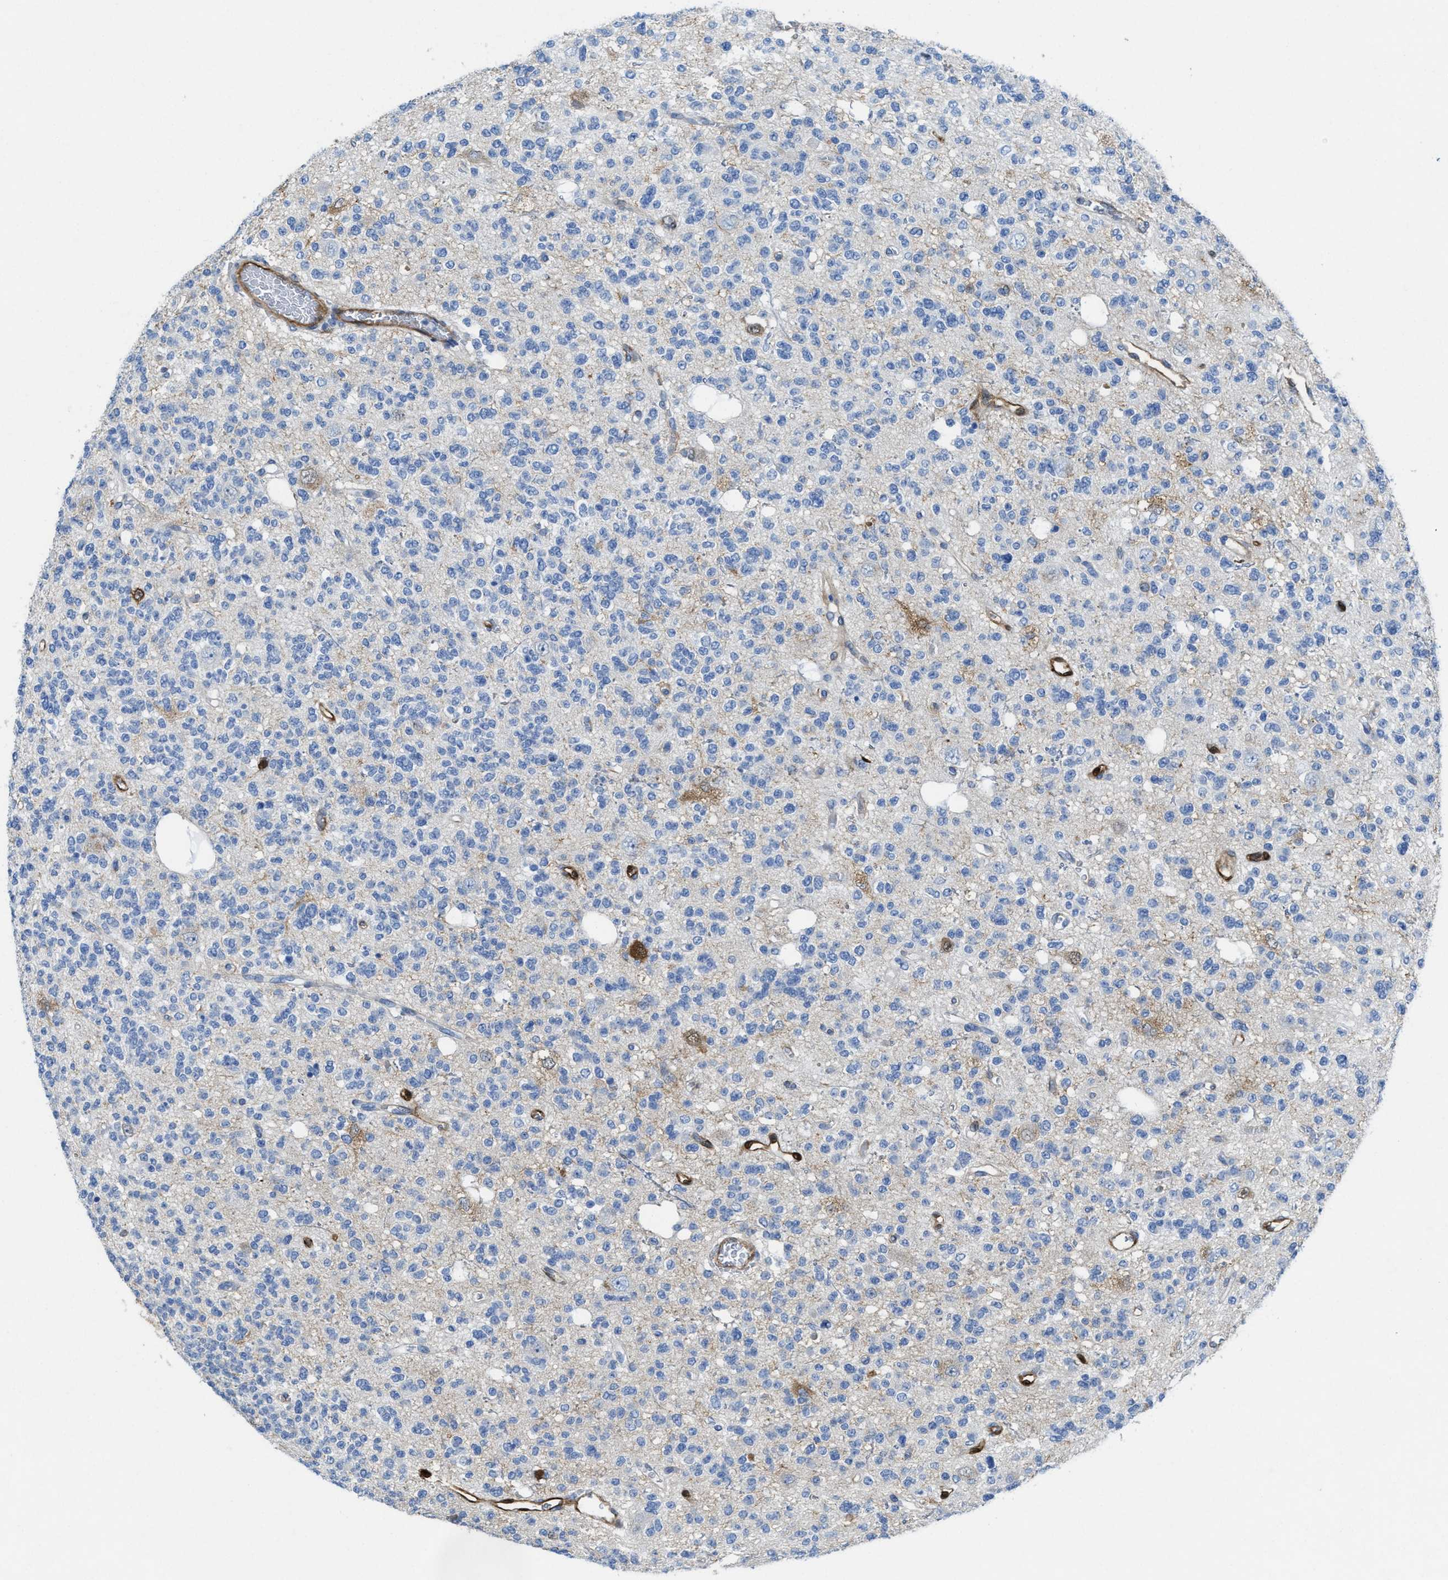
{"staining": {"intensity": "negative", "quantity": "none", "location": "none"}, "tissue": "glioma", "cell_type": "Tumor cells", "image_type": "cancer", "snomed": [{"axis": "morphology", "description": "Glioma, malignant, Low grade"}, {"axis": "topography", "description": "Brain"}], "caption": "Immunohistochemical staining of human malignant glioma (low-grade) shows no significant staining in tumor cells.", "gene": "ASS1", "patient": {"sex": "male", "age": 38}}